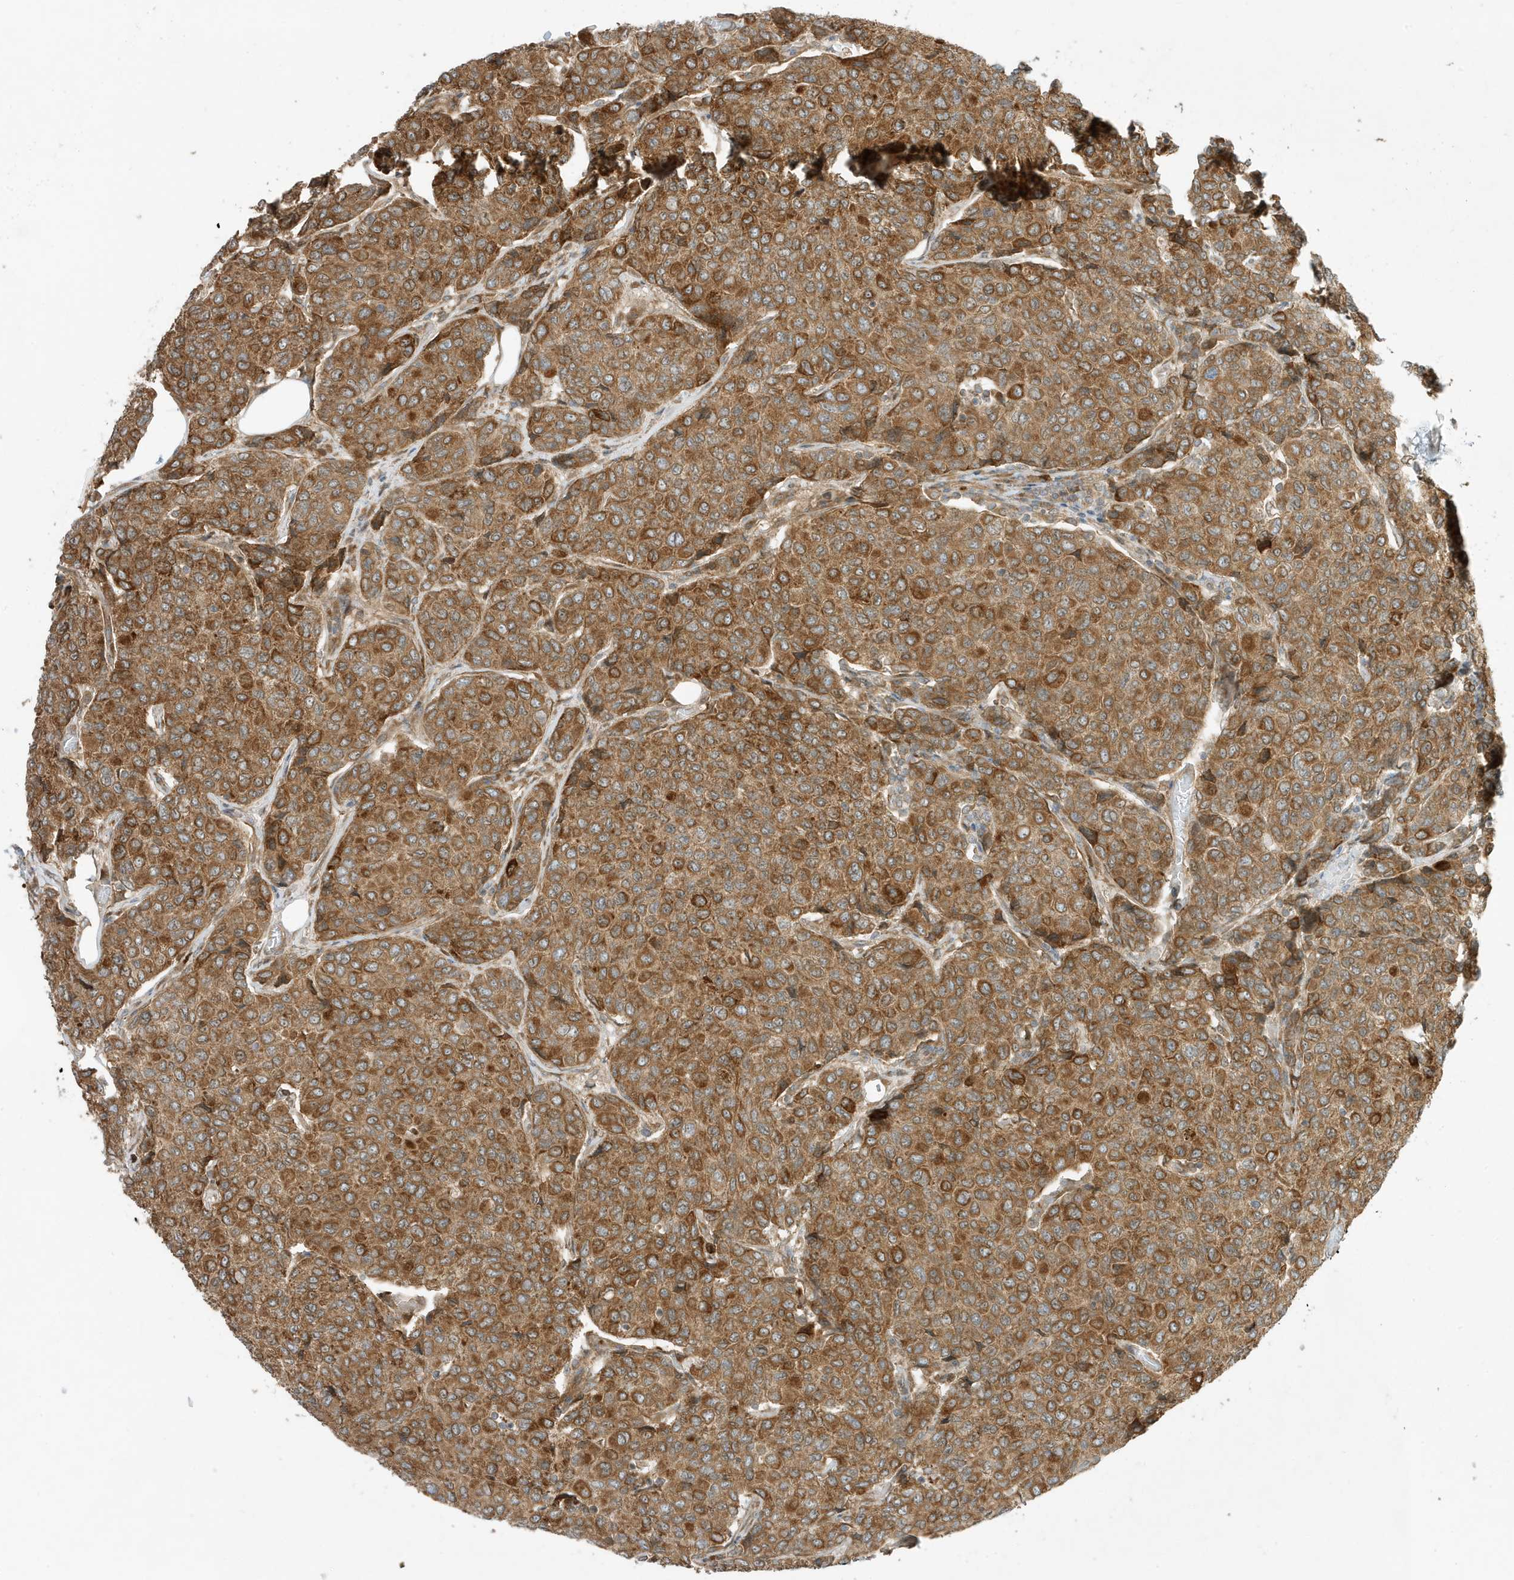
{"staining": {"intensity": "moderate", "quantity": ">75%", "location": "cytoplasmic/membranous"}, "tissue": "breast cancer", "cell_type": "Tumor cells", "image_type": "cancer", "snomed": [{"axis": "morphology", "description": "Duct carcinoma"}, {"axis": "topography", "description": "Breast"}], "caption": "IHC histopathology image of neoplastic tissue: human breast intraductal carcinoma stained using immunohistochemistry reveals medium levels of moderate protein expression localized specifically in the cytoplasmic/membranous of tumor cells, appearing as a cytoplasmic/membranous brown color.", "gene": "SCARF2", "patient": {"sex": "female", "age": 55}}